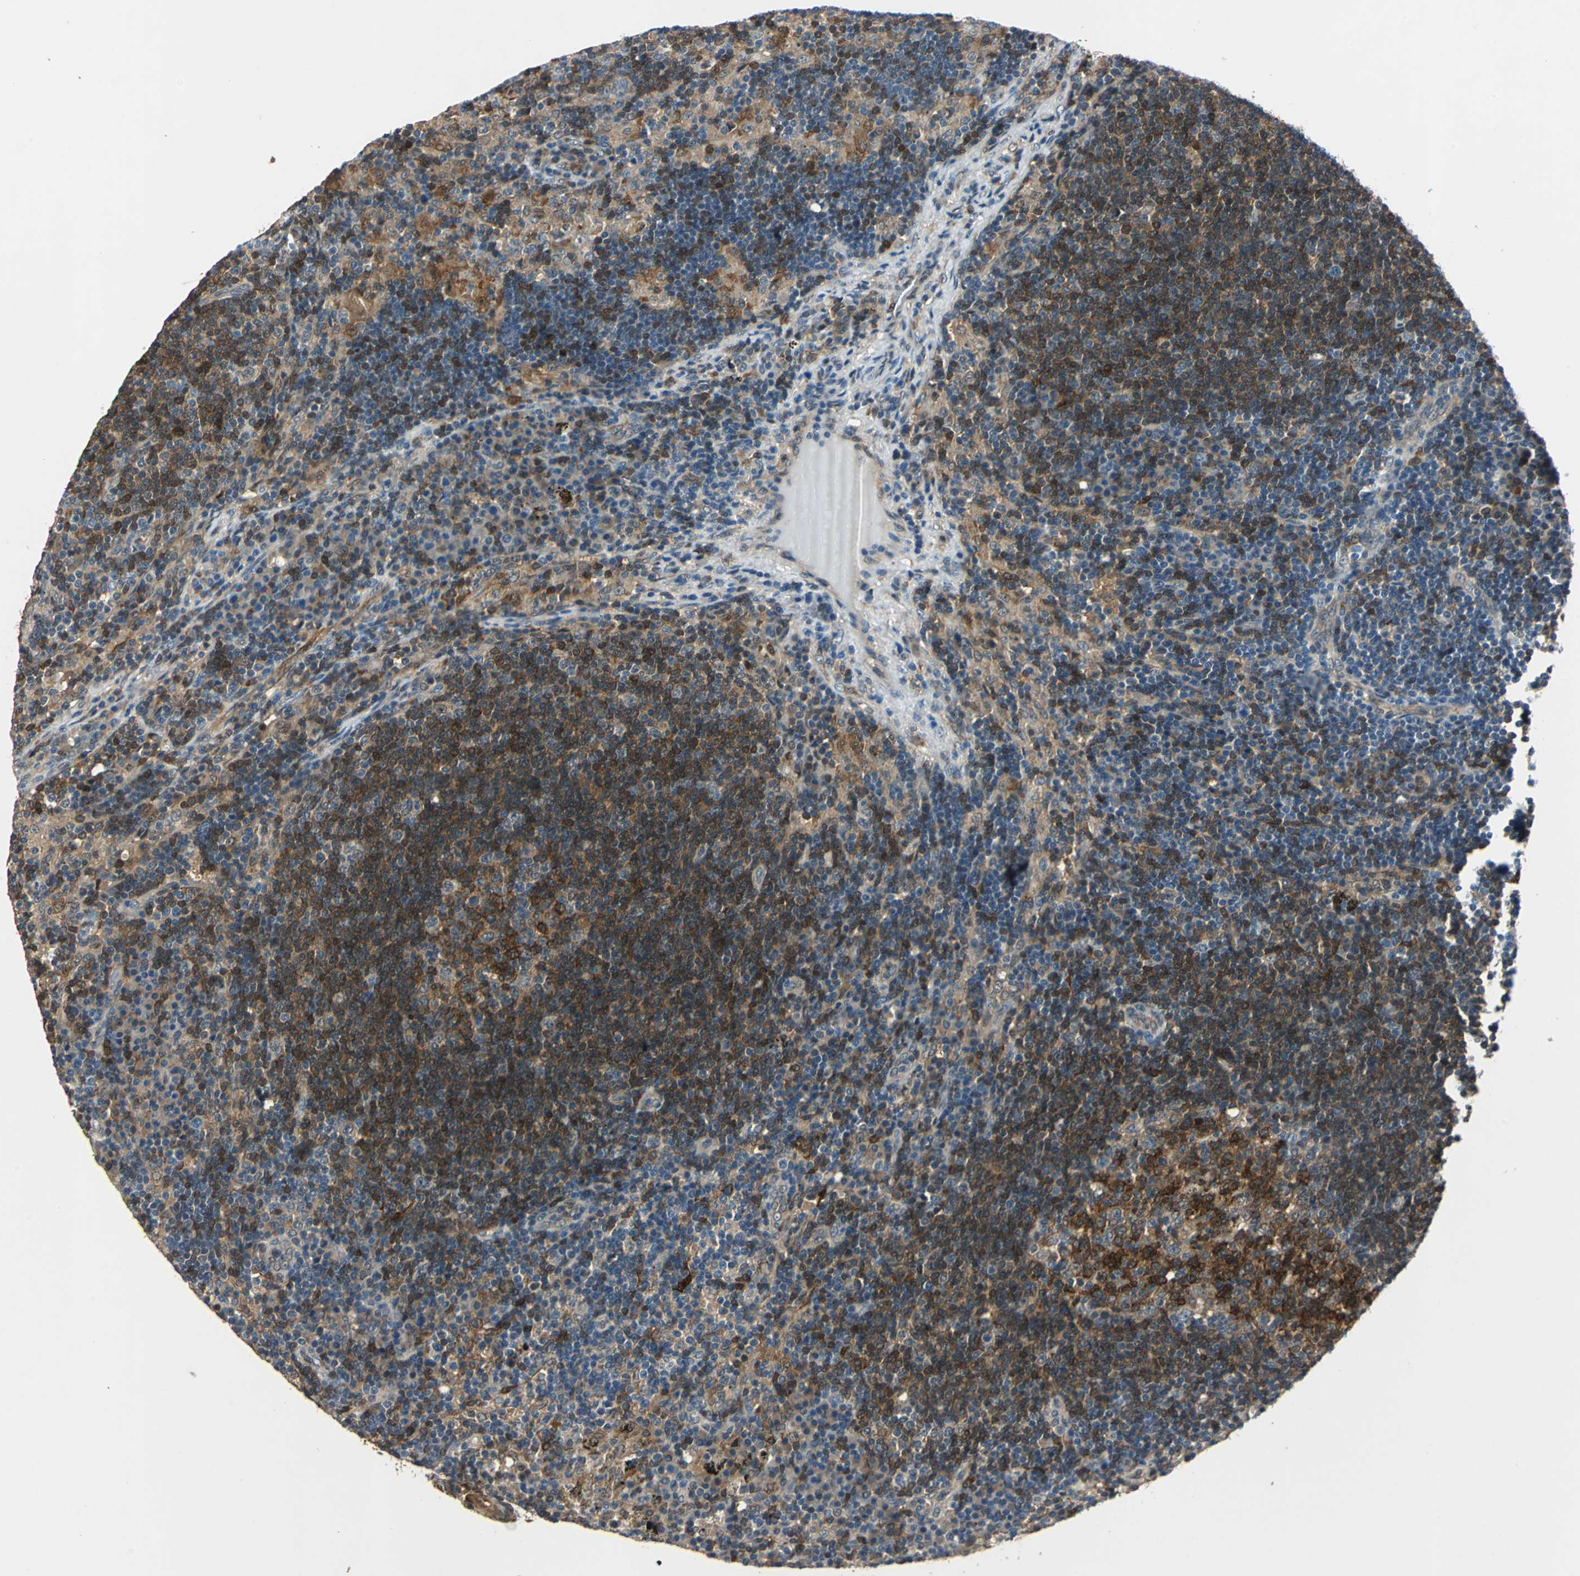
{"staining": {"intensity": "strong", "quantity": ">75%", "location": "cytoplasmic/membranous"}, "tissue": "lymph node", "cell_type": "Germinal center cells", "image_type": "normal", "snomed": [{"axis": "morphology", "description": "Normal tissue, NOS"}, {"axis": "morphology", "description": "Squamous cell carcinoma, metastatic, NOS"}, {"axis": "topography", "description": "Lymph node"}], "caption": "Immunohistochemistry (IHC) staining of benign lymph node, which demonstrates high levels of strong cytoplasmic/membranous expression in approximately >75% of germinal center cells indicating strong cytoplasmic/membranous protein positivity. The staining was performed using DAB (3,3'-diaminobenzidine) (brown) for protein detection and nuclei were counterstained in hematoxylin (blue).", "gene": "RRM2B", "patient": {"sex": "female", "age": 53}}